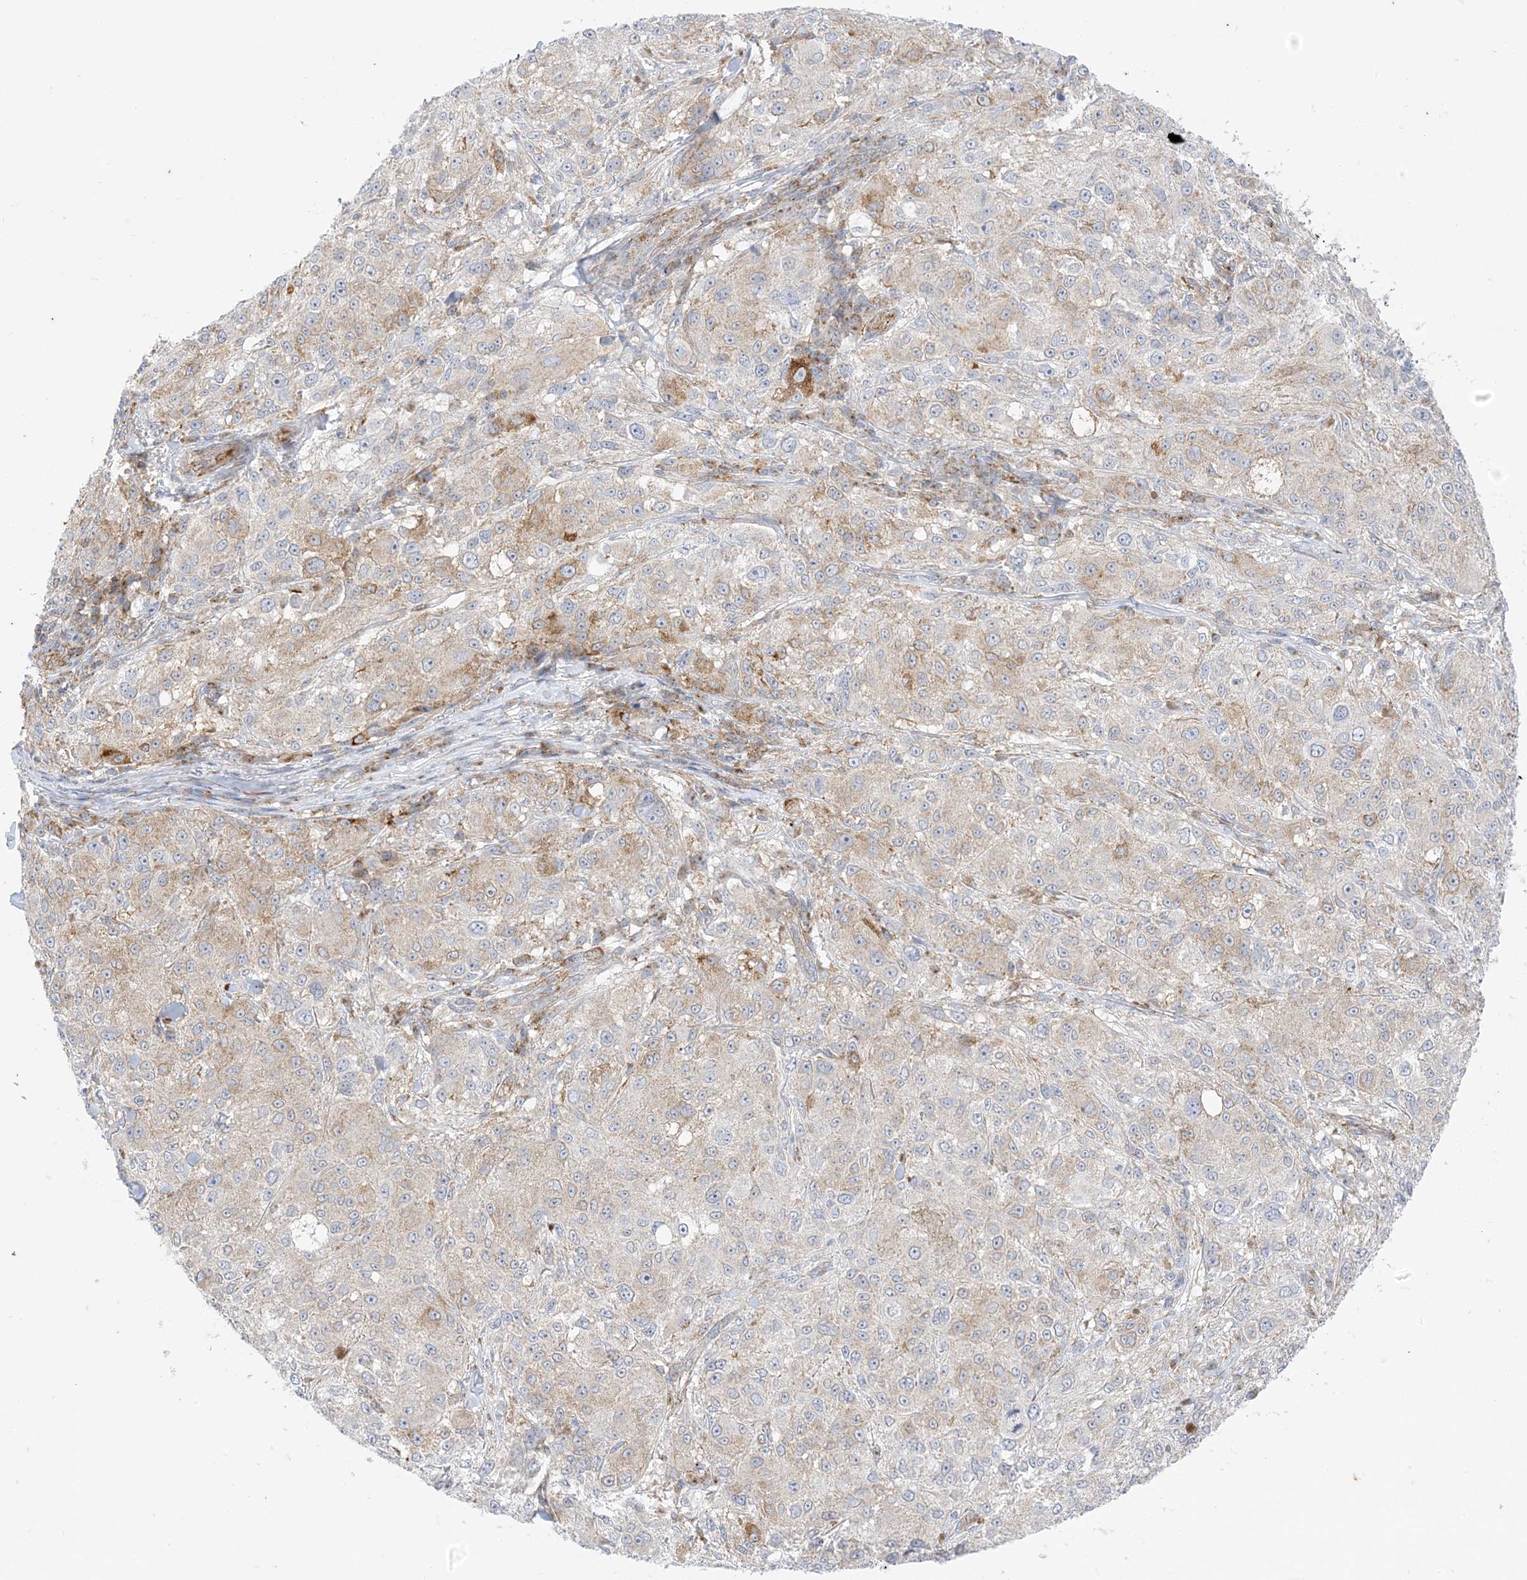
{"staining": {"intensity": "moderate", "quantity": "<25%", "location": "cytoplasmic/membranous"}, "tissue": "melanoma", "cell_type": "Tumor cells", "image_type": "cancer", "snomed": [{"axis": "morphology", "description": "Necrosis, NOS"}, {"axis": "morphology", "description": "Malignant melanoma, NOS"}, {"axis": "topography", "description": "Skin"}], "caption": "A histopathology image of human malignant melanoma stained for a protein displays moderate cytoplasmic/membranous brown staining in tumor cells.", "gene": "RAC1", "patient": {"sex": "female", "age": 87}}